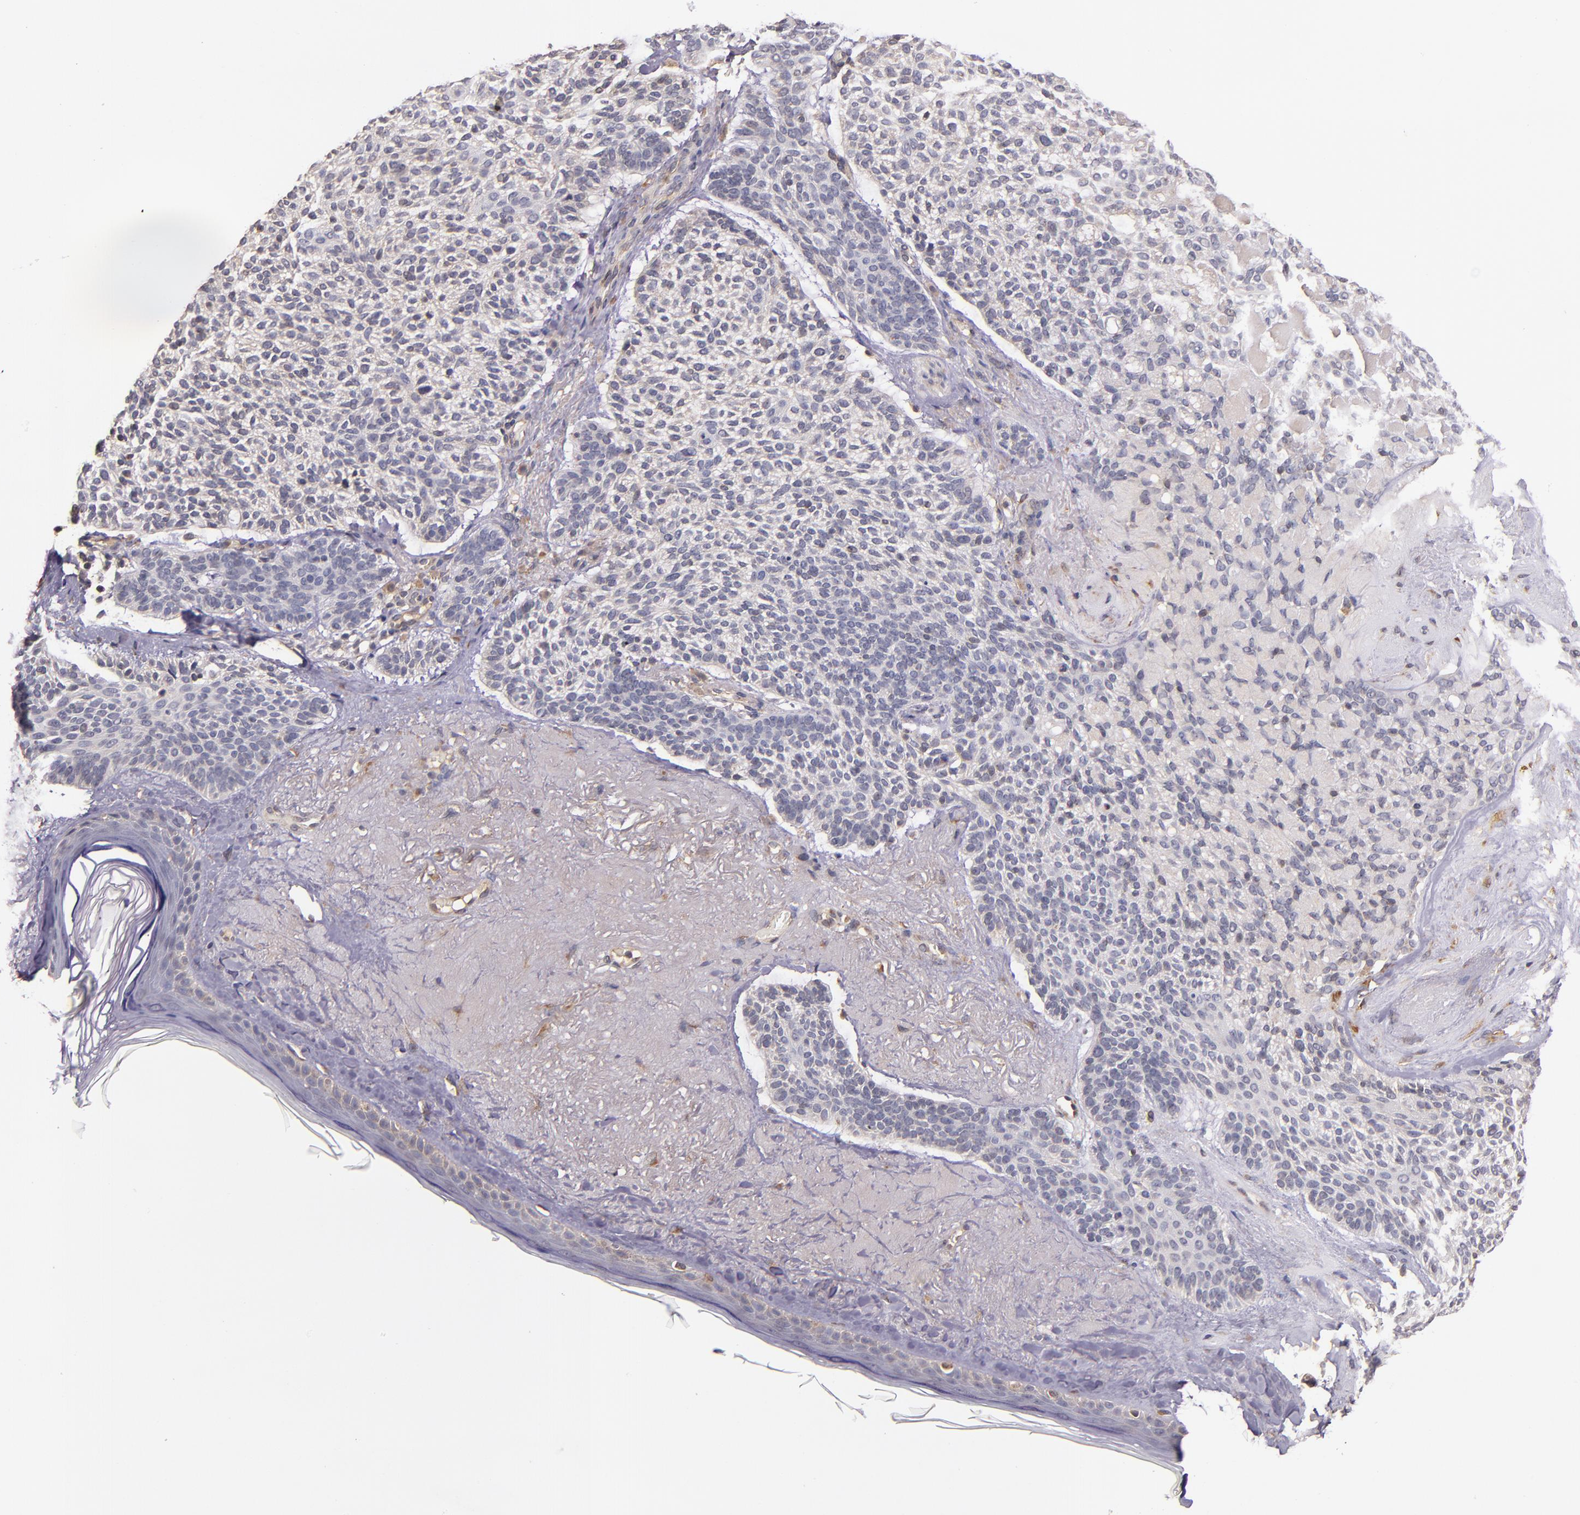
{"staining": {"intensity": "weak", "quantity": ">75%", "location": "cytoplasmic/membranous"}, "tissue": "skin cancer", "cell_type": "Tumor cells", "image_type": "cancer", "snomed": [{"axis": "morphology", "description": "Normal tissue, NOS"}, {"axis": "morphology", "description": "Basal cell carcinoma"}, {"axis": "topography", "description": "Skin"}], "caption": "The micrograph demonstrates staining of basal cell carcinoma (skin), revealing weak cytoplasmic/membranous protein staining (brown color) within tumor cells. (Stains: DAB in brown, nuclei in blue, Microscopy: brightfield microscopy at high magnification).", "gene": "PRAF2", "patient": {"sex": "female", "age": 70}}